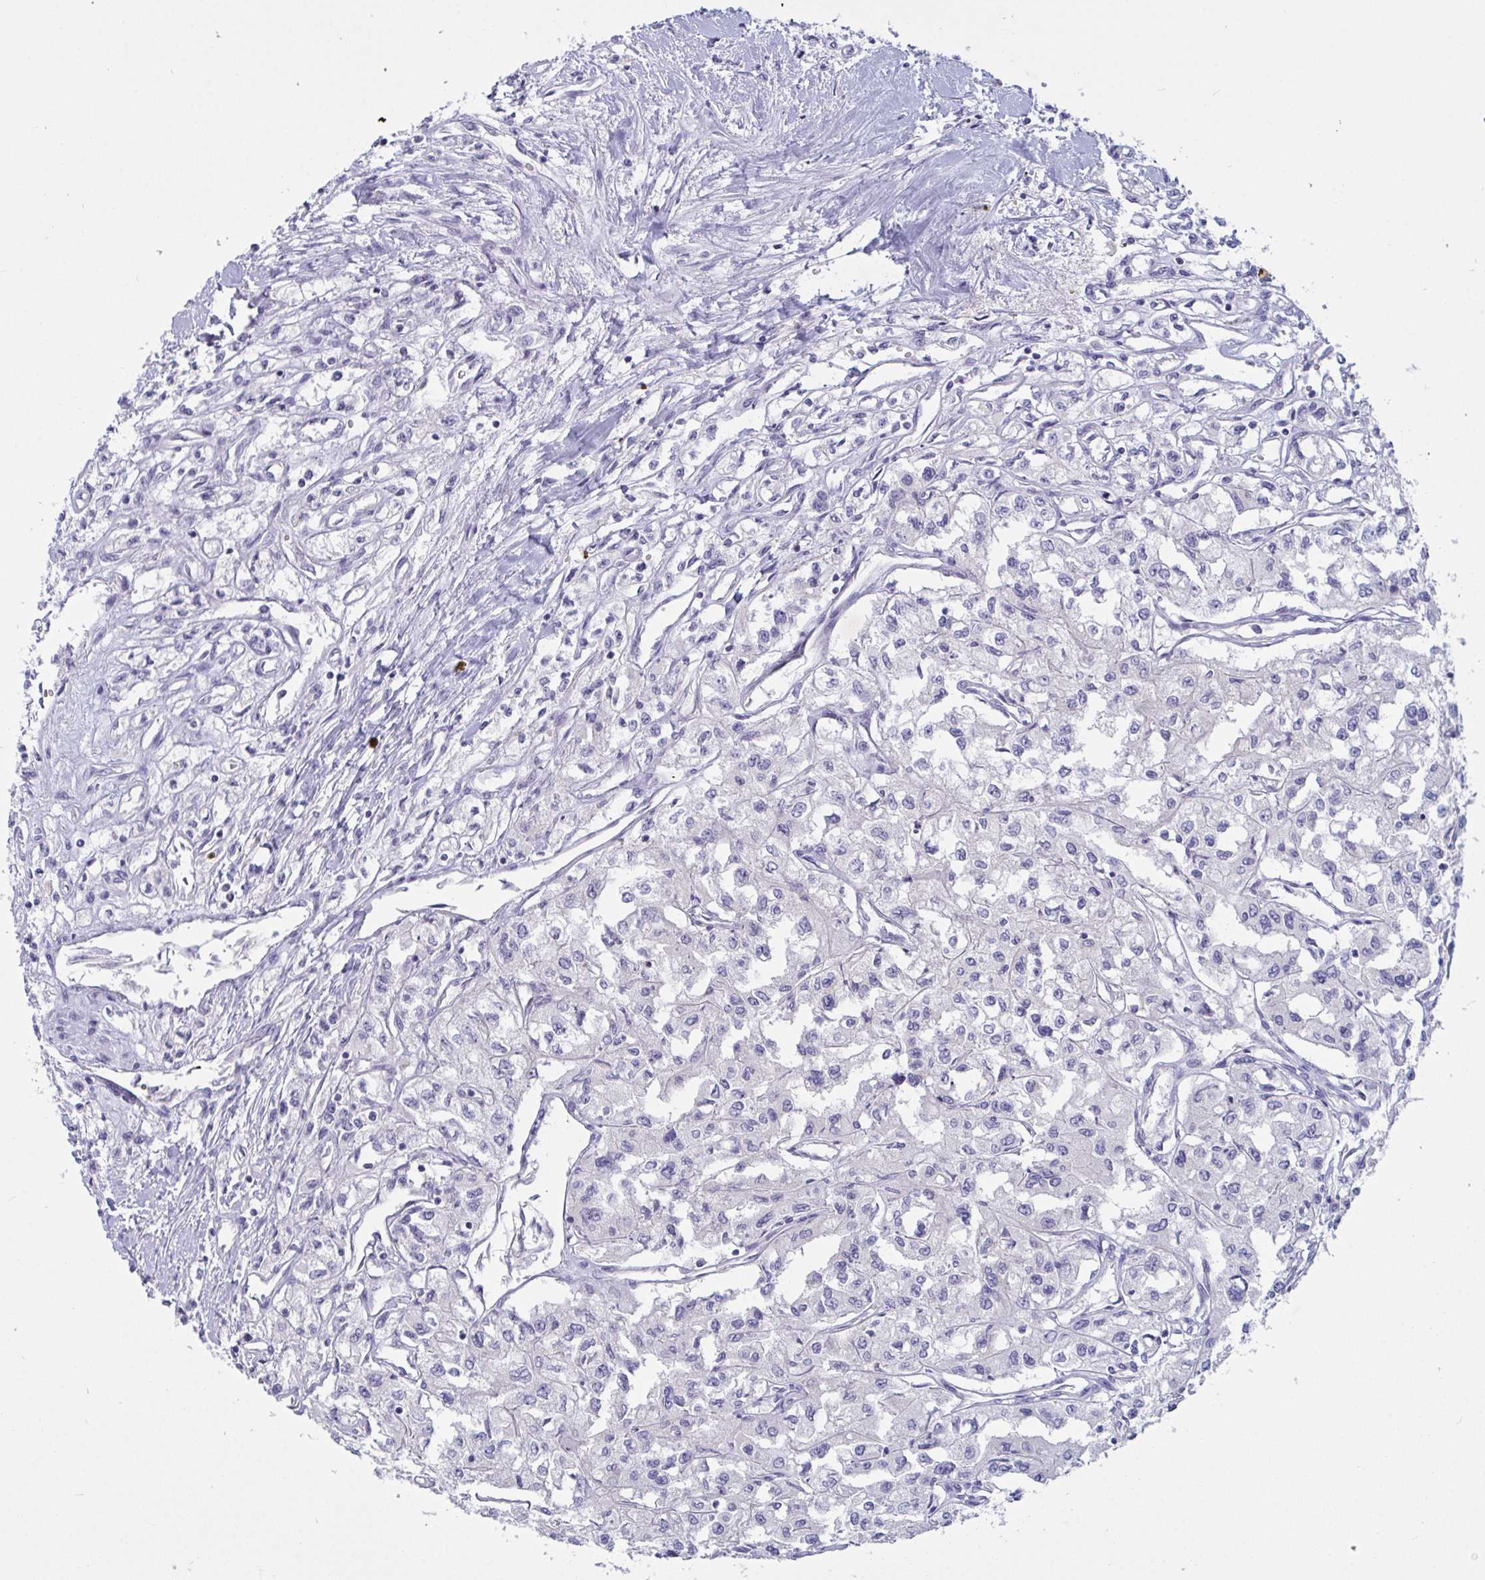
{"staining": {"intensity": "negative", "quantity": "none", "location": "none"}, "tissue": "renal cancer", "cell_type": "Tumor cells", "image_type": "cancer", "snomed": [{"axis": "morphology", "description": "Adenocarcinoma, NOS"}, {"axis": "topography", "description": "Kidney"}], "caption": "Image shows no significant protein positivity in tumor cells of renal cancer.", "gene": "TAS2R38", "patient": {"sex": "male", "age": 56}}